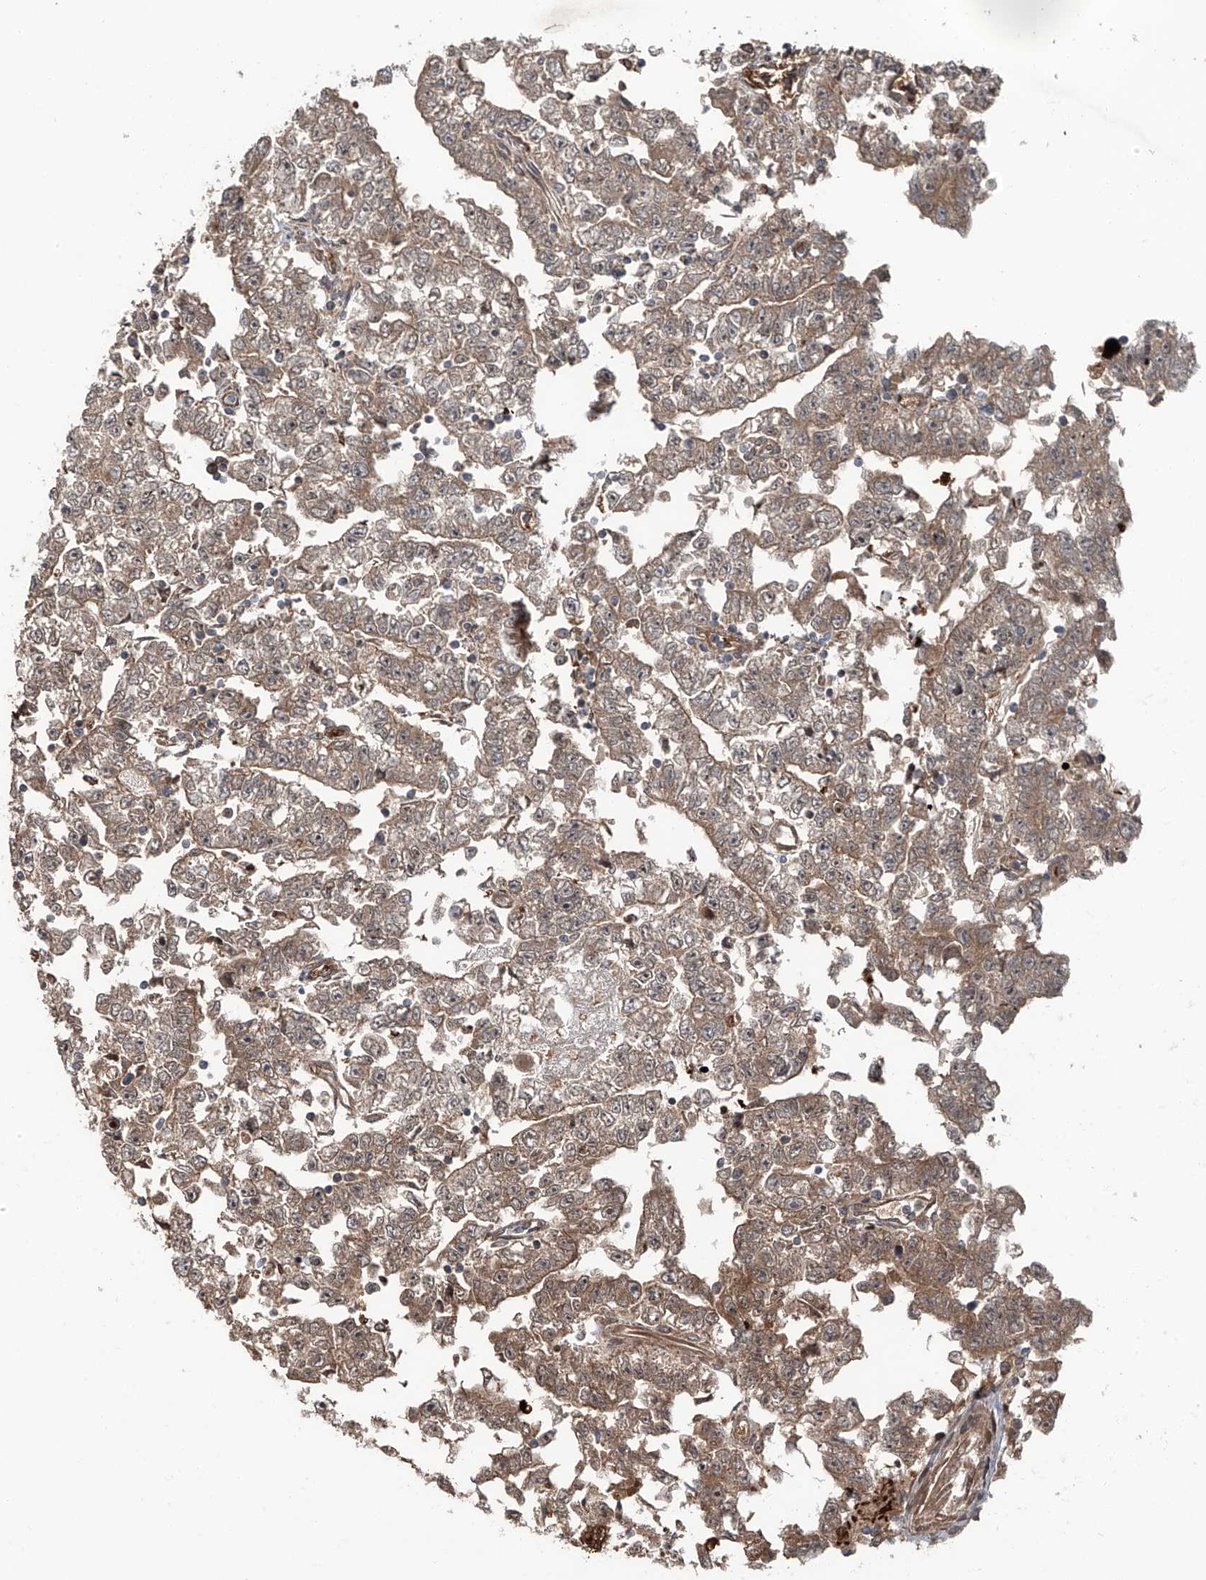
{"staining": {"intensity": "weak", "quantity": ">75%", "location": "cytoplasmic/membranous"}, "tissue": "testis cancer", "cell_type": "Tumor cells", "image_type": "cancer", "snomed": [{"axis": "morphology", "description": "Carcinoma, Embryonal, NOS"}, {"axis": "topography", "description": "Testis"}], "caption": "Weak cytoplasmic/membranous protein staining is appreciated in approximately >75% of tumor cells in testis cancer.", "gene": "ZDHHC9", "patient": {"sex": "male", "age": 25}}